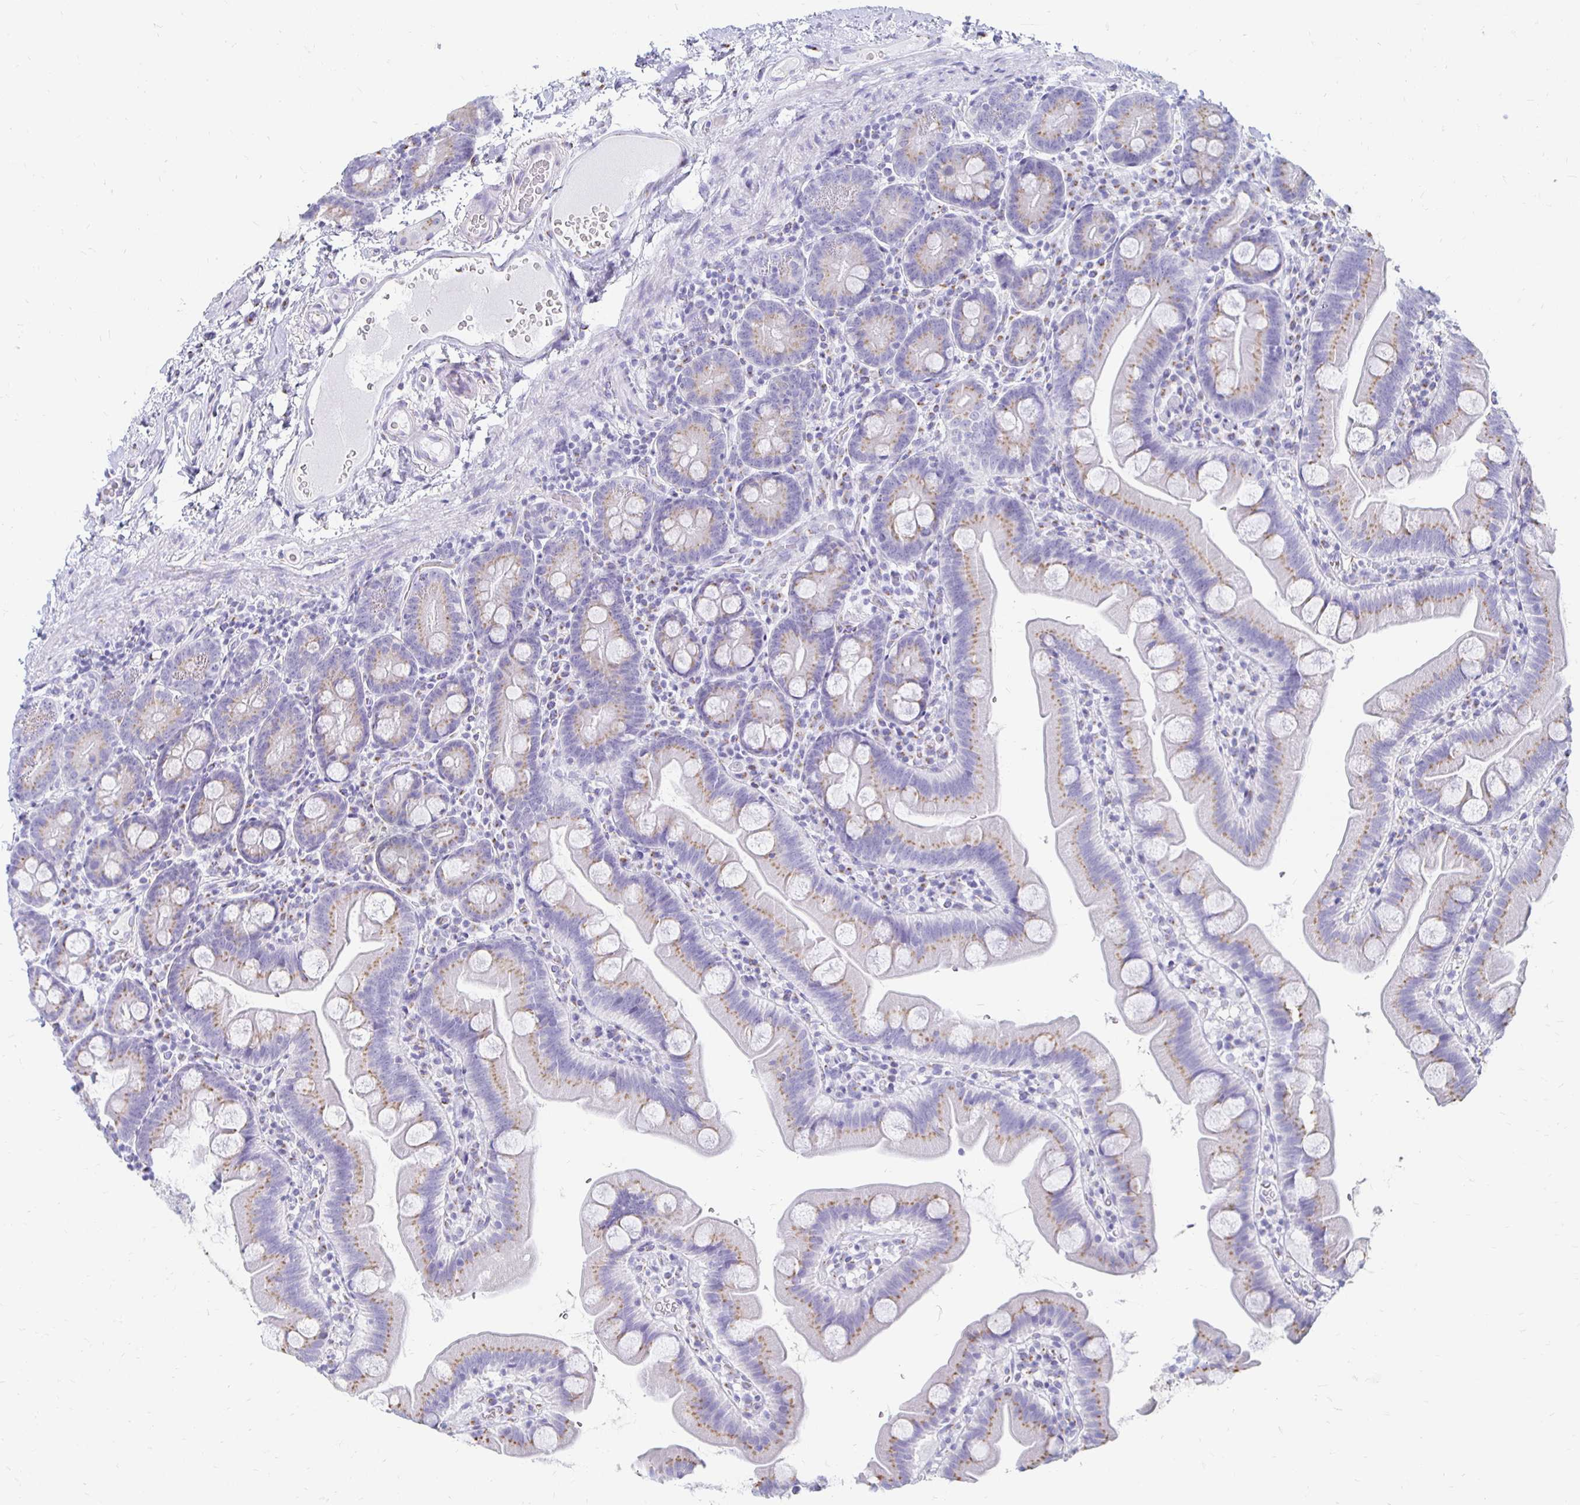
{"staining": {"intensity": "moderate", "quantity": "25%-75%", "location": "cytoplasmic/membranous"}, "tissue": "small intestine", "cell_type": "Glandular cells", "image_type": "normal", "snomed": [{"axis": "morphology", "description": "Normal tissue, NOS"}, {"axis": "topography", "description": "Small intestine"}], "caption": "Small intestine was stained to show a protein in brown. There is medium levels of moderate cytoplasmic/membranous positivity in approximately 25%-75% of glandular cells. (DAB = brown stain, brightfield microscopy at high magnification).", "gene": "PAGE4", "patient": {"sex": "female", "age": 68}}